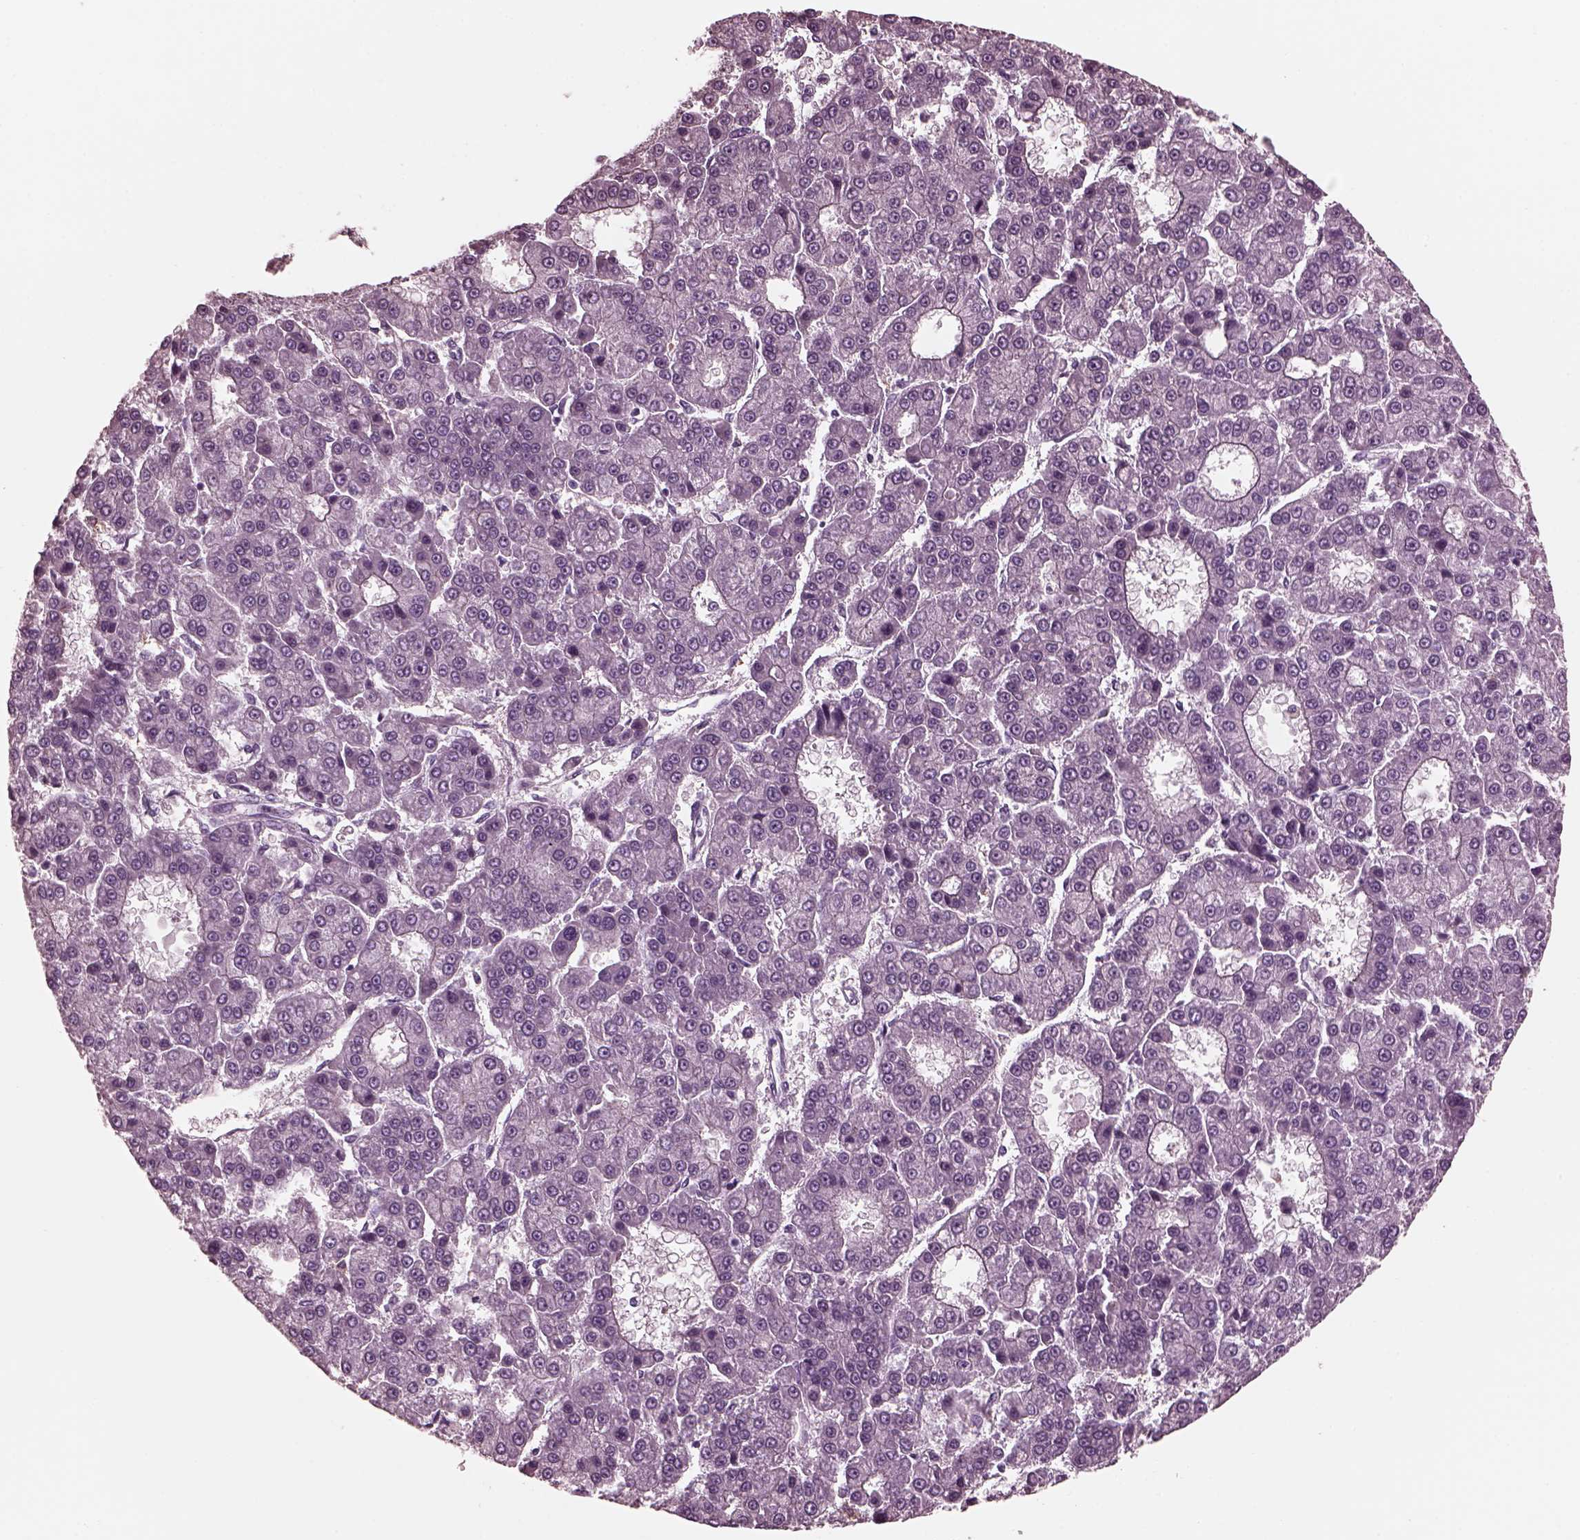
{"staining": {"intensity": "negative", "quantity": "none", "location": "none"}, "tissue": "liver cancer", "cell_type": "Tumor cells", "image_type": "cancer", "snomed": [{"axis": "morphology", "description": "Carcinoma, Hepatocellular, NOS"}, {"axis": "topography", "description": "Liver"}], "caption": "Liver cancer stained for a protein using IHC displays no expression tumor cells.", "gene": "CGA", "patient": {"sex": "male", "age": 70}}